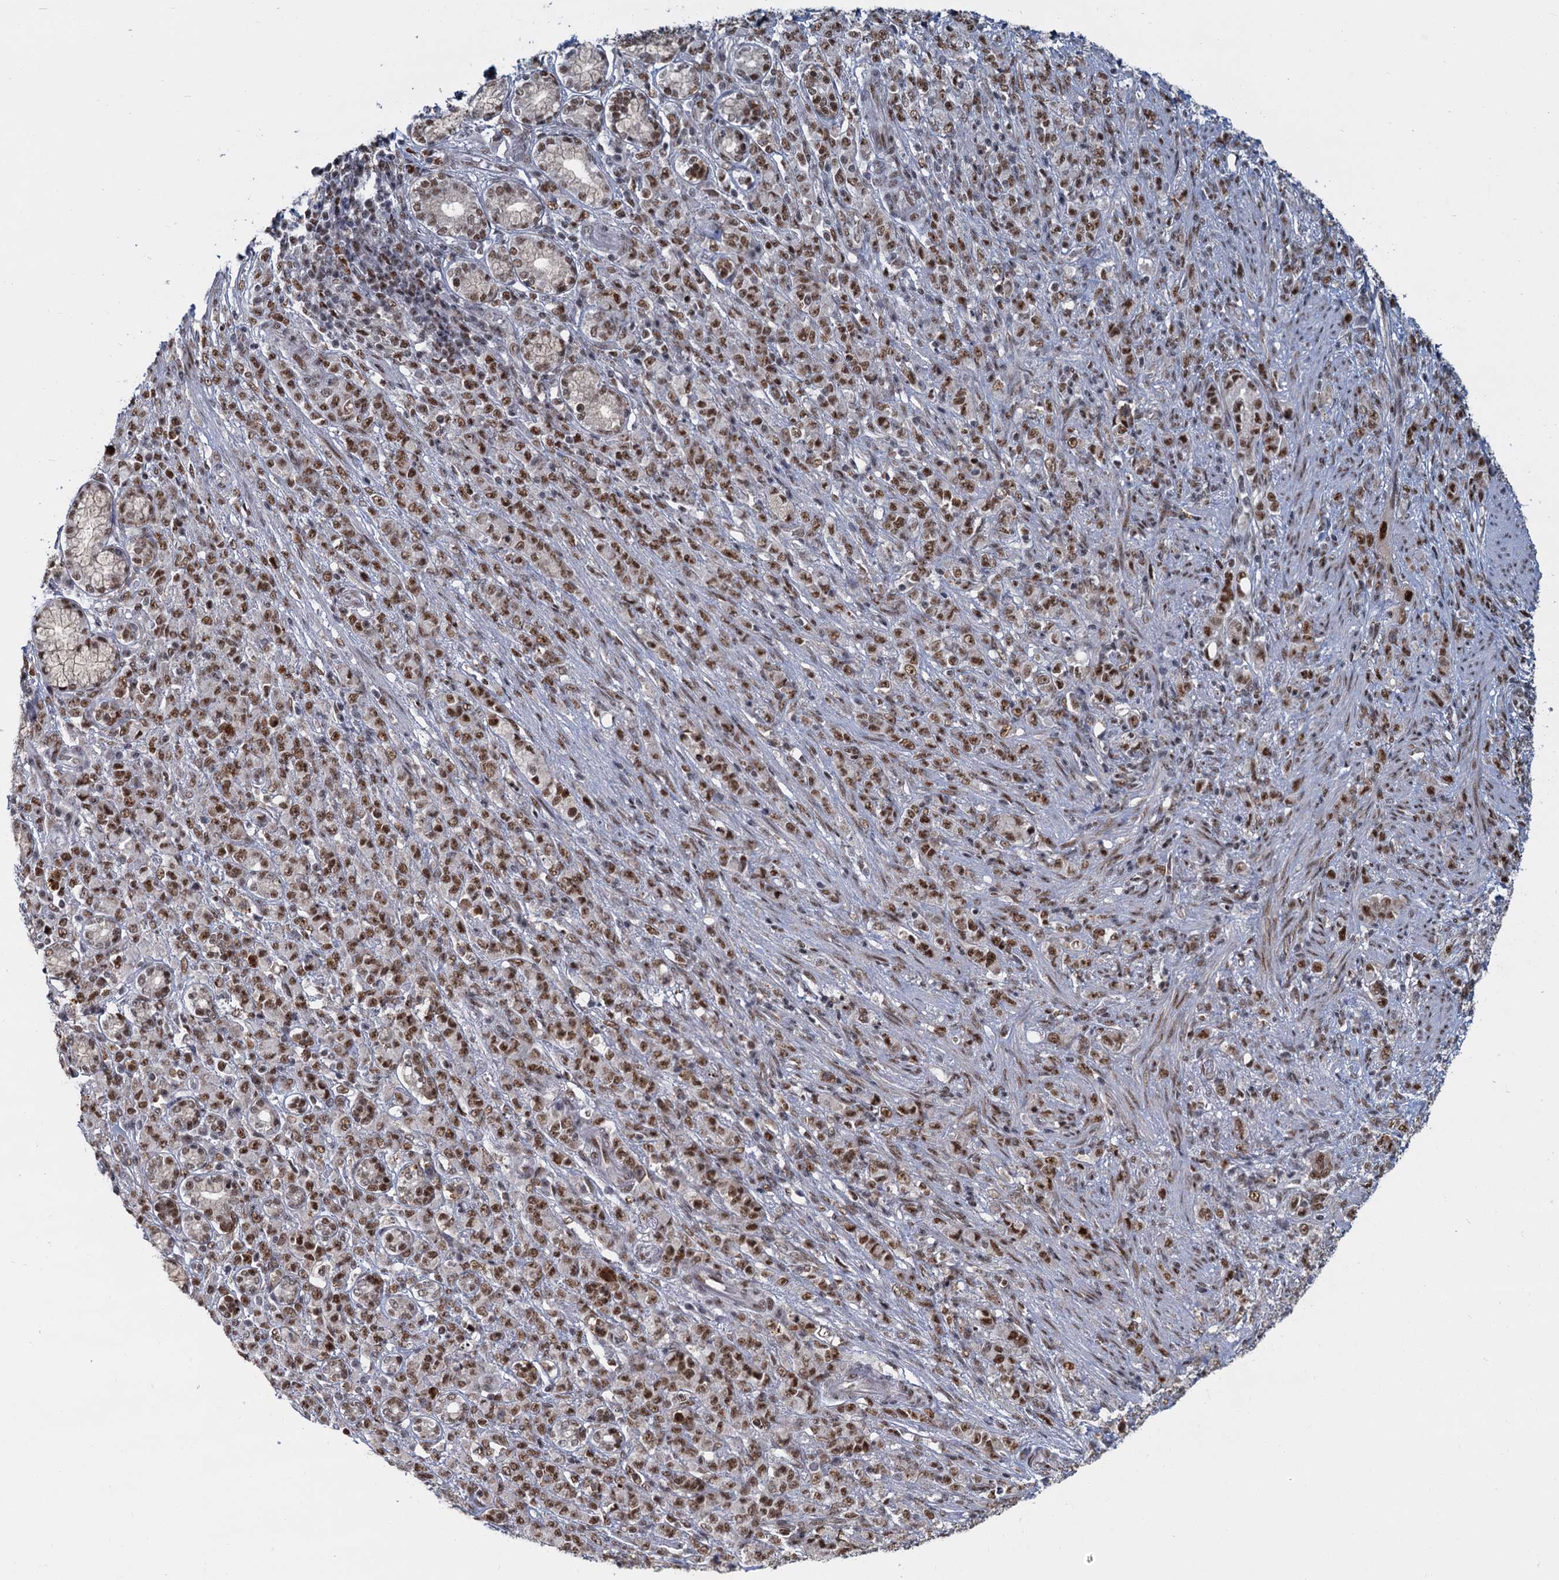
{"staining": {"intensity": "moderate", "quantity": ">75%", "location": "nuclear"}, "tissue": "stomach cancer", "cell_type": "Tumor cells", "image_type": "cancer", "snomed": [{"axis": "morphology", "description": "Adenocarcinoma, NOS"}, {"axis": "topography", "description": "Stomach"}], "caption": "Stomach cancer (adenocarcinoma) was stained to show a protein in brown. There is medium levels of moderate nuclear positivity in about >75% of tumor cells.", "gene": "WBP4", "patient": {"sex": "female", "age": 79}}